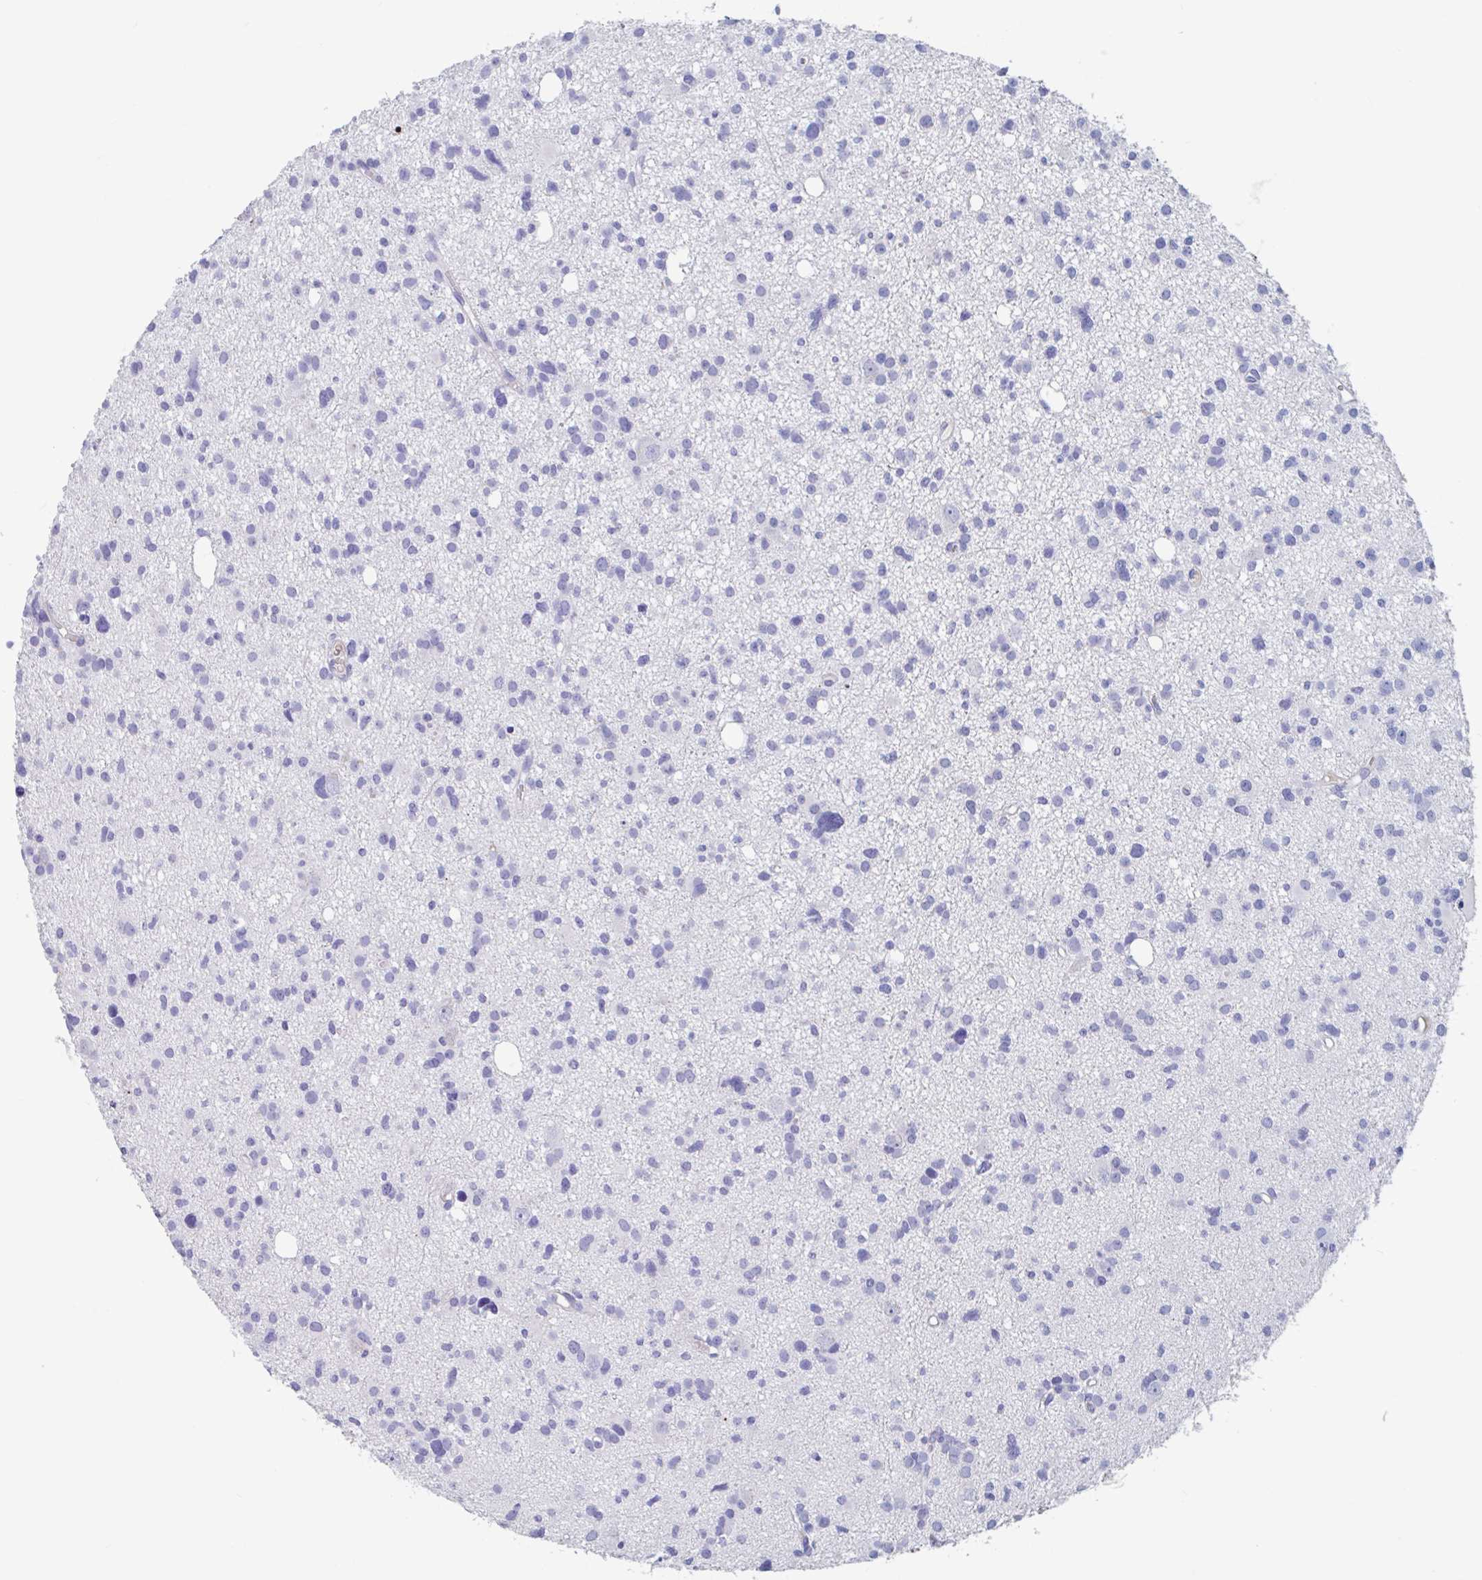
{"staining": {"intensity": "negative", "quantity": "none", "location": "none"}, "tissue": "glioma", "cell_type": "Tumor cells", "image_type": "cancer", "snomed": [{"axis": "morphology", "description": "Glioma, malignant, High grade"}, {"axis": "topography", "description": "Brain"}], "caption": "DAB (3,3'-diaminobenzidine) immunohistochemical staining of human high-grade glioma (malignant) demonstrates no significant positivity in tumor cells.", "gene": "ZNHIT2", "patient": {"sex": "male", "age": 23}}